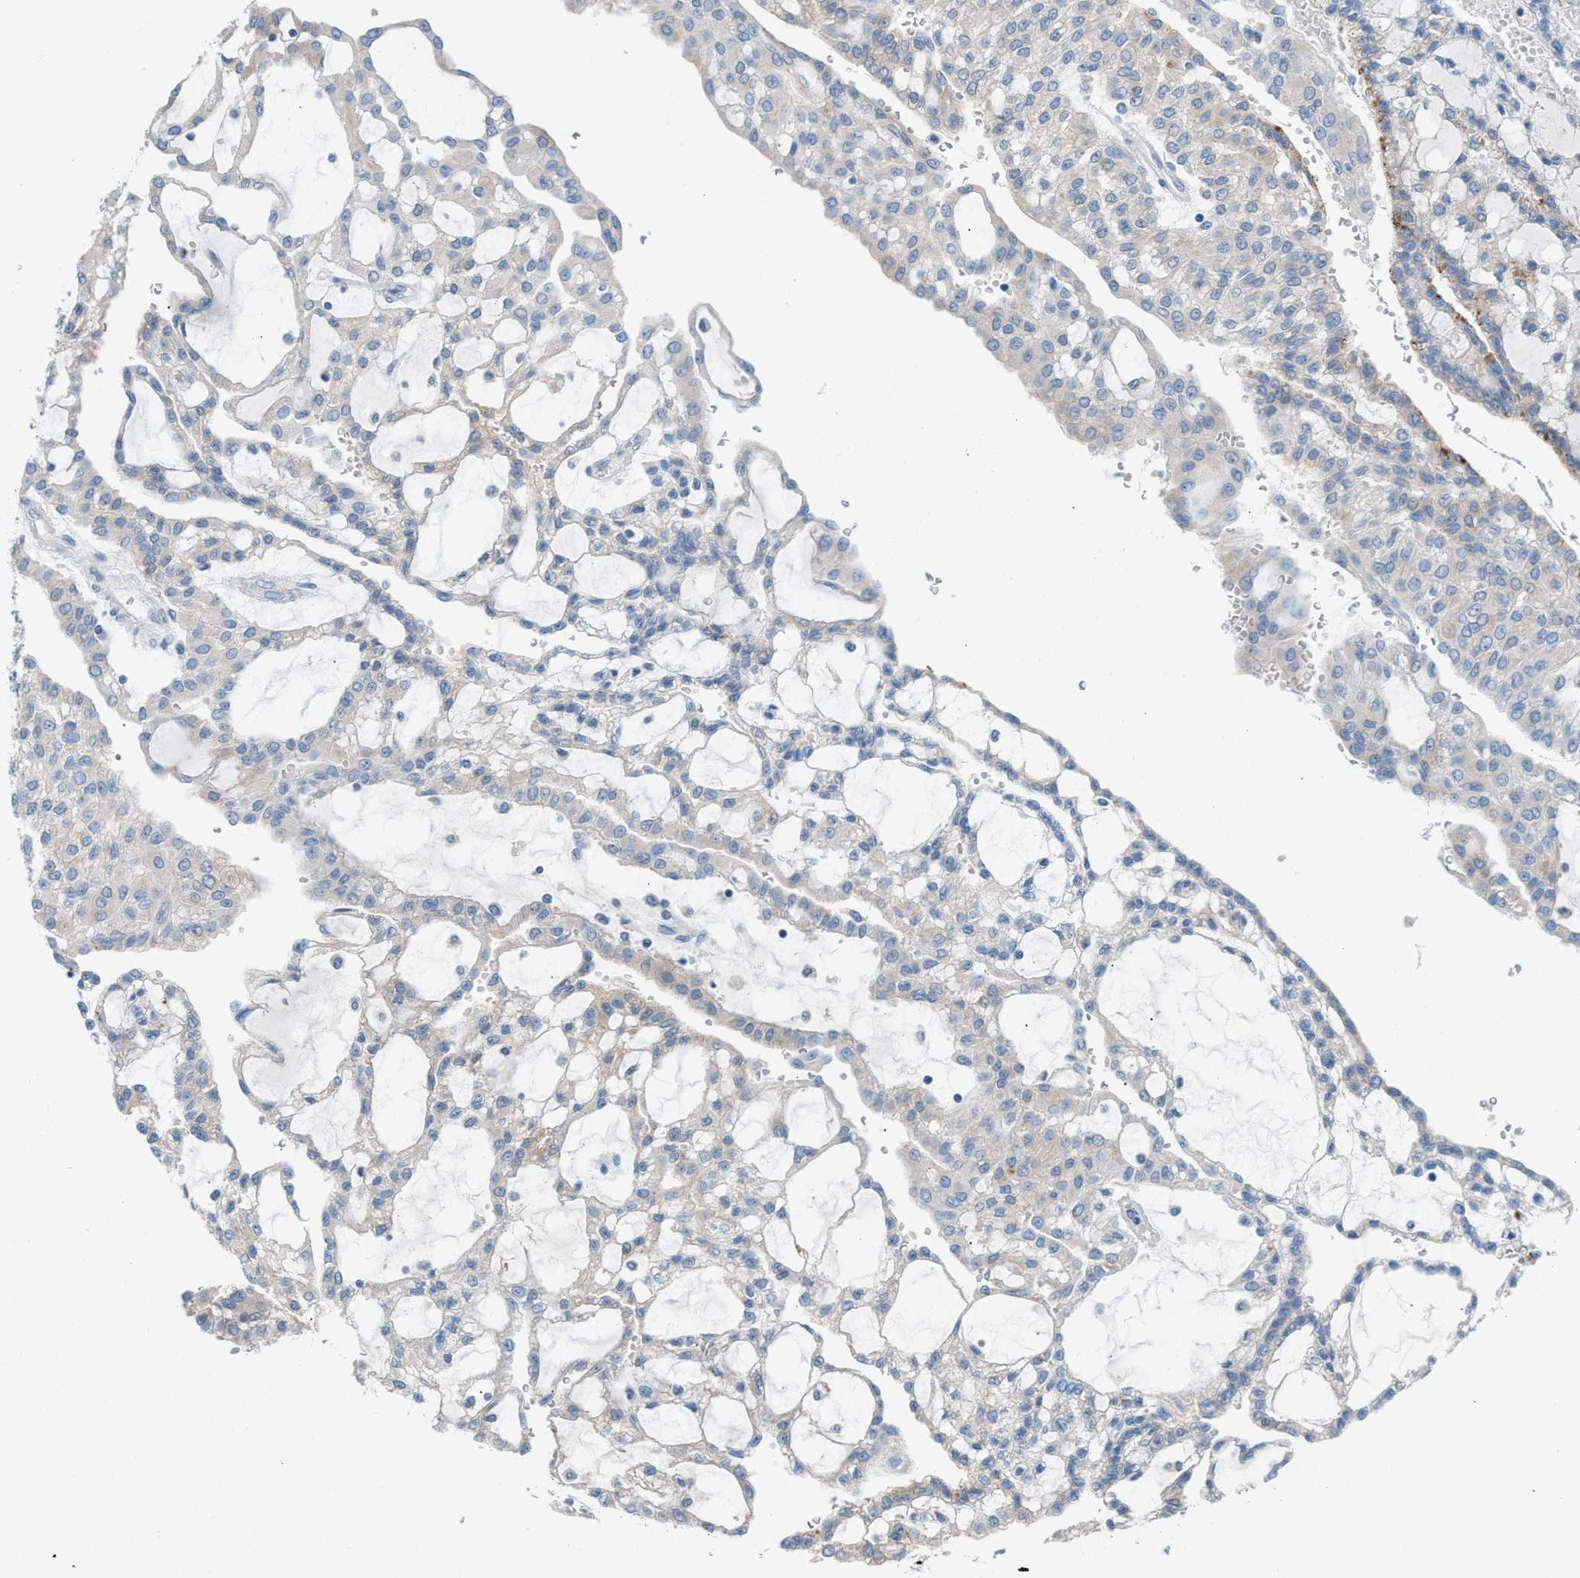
{"staining": {"intensity": "negative", "quantity": "none", "location": "none"}, "tissue": "renal cancer", "cell_type": "Tumor cells", "image_type": "cancer", "snomed": [{"axis": "morphology", "description": "Adenocarcinoma, NOS"}, {"axis": "topography", "description": "Kidney"}], "caption": "Renal cancer (adenocarcinoma) stained for a protein using immunohistochemistry (IHC) exhibits no positivity tumor cells.", "gene": "ASPA", "patient": {"sex": "male", "age": 63}}